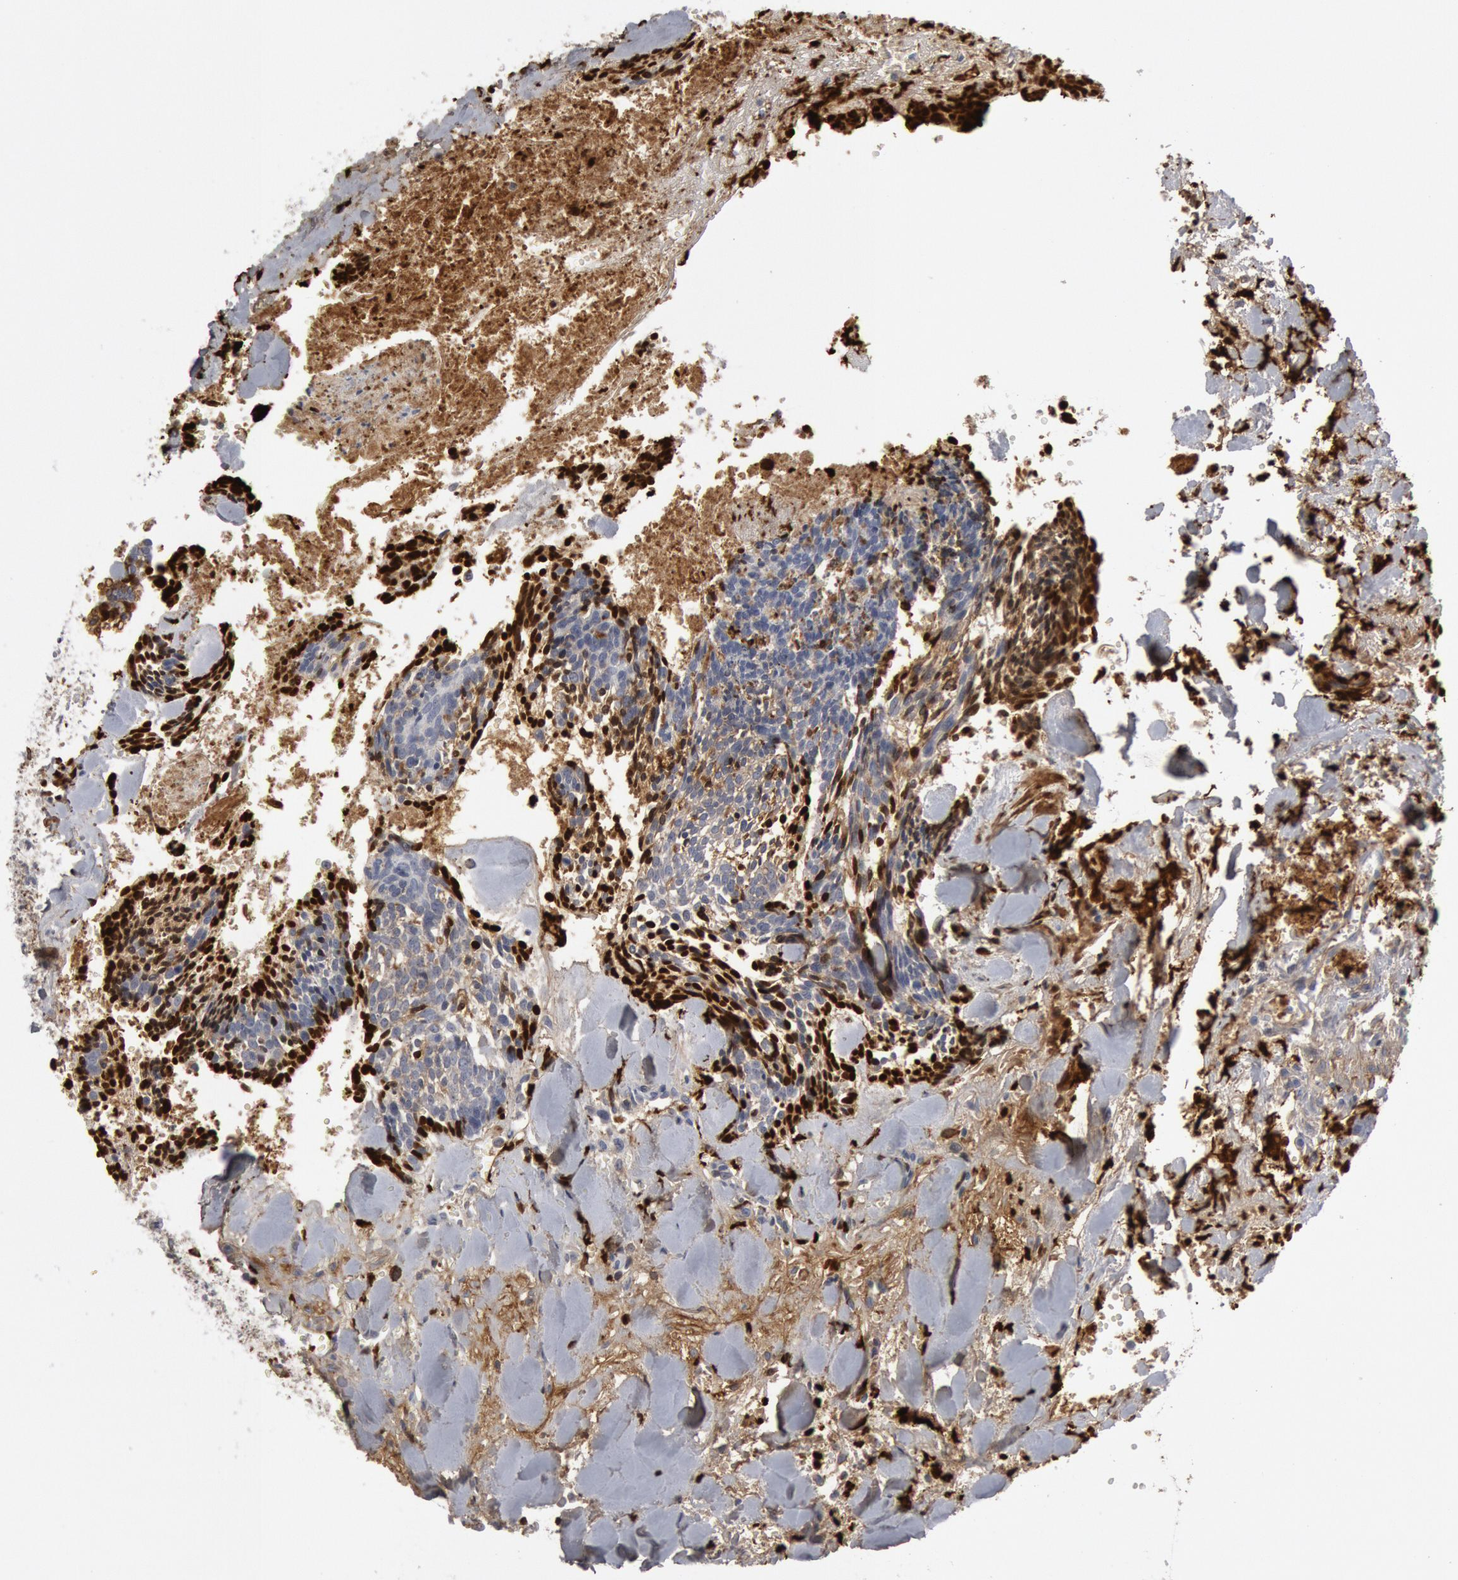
{"staining": {"intensity": "strong", "quantity": "<25%", "location": "nuclear"}, "tissue": "head and neck cancer", "cell_type": "Tumor cells", "image_type": "cancer", "snomed": [{"axis": "morphology", "description": "Squamous cell carcinoma, NOS"}, {"axis": "topography", "description": "Salivary gland"}, {"axis": "topography", "description": "Head-Neck"}], "caption": "Immunohistochemical staining of head and neck squamous cell carcinoma reveals medium levels of strong nuclear protein positivity in about <25% of tumor cells. (DAB IHC, brown staining for protein, blue staining for nuclei).", "gene": "C1QC", "patient": {"sex": "male", "age": 70}}